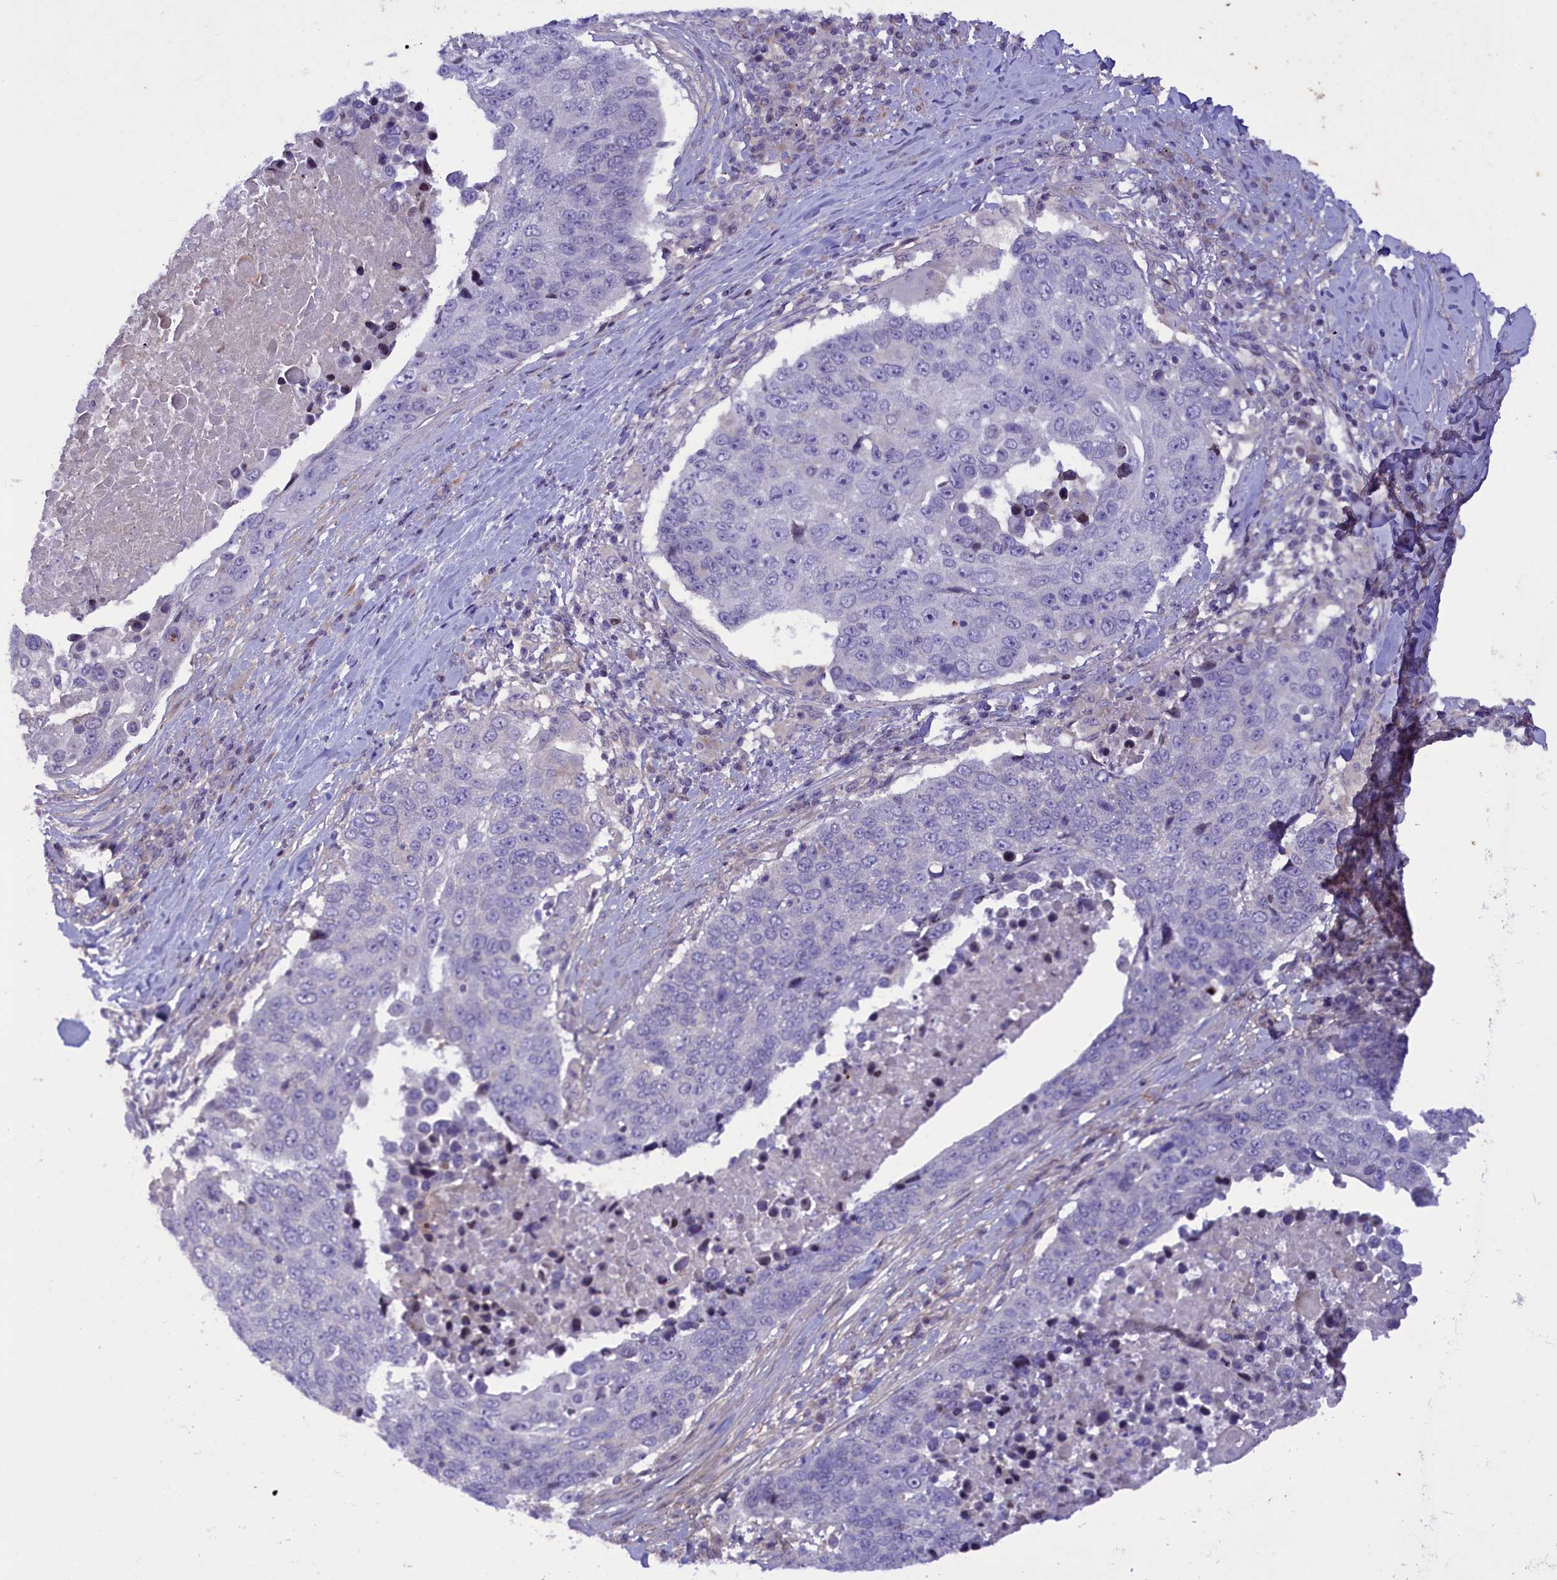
{"staining": {"intensity": "negative", "quantity": "none", "location": "none"}, "tissue": "lung cancer", "cell_type": "Tumor cells", "image_type": "cancer", "snomed": [{"axis": "morphology", "description": "Squamous cell carcinoma, NOS"}, {"axis": "topography", "description": "Lung"}], "caption": "This is a photomicrograph of immunohistochemistry staining of lung cancer, which shows no staining in tumor cells.", "gene": "MAN2C1", "patient": {"sex": "male", "age": 66}}